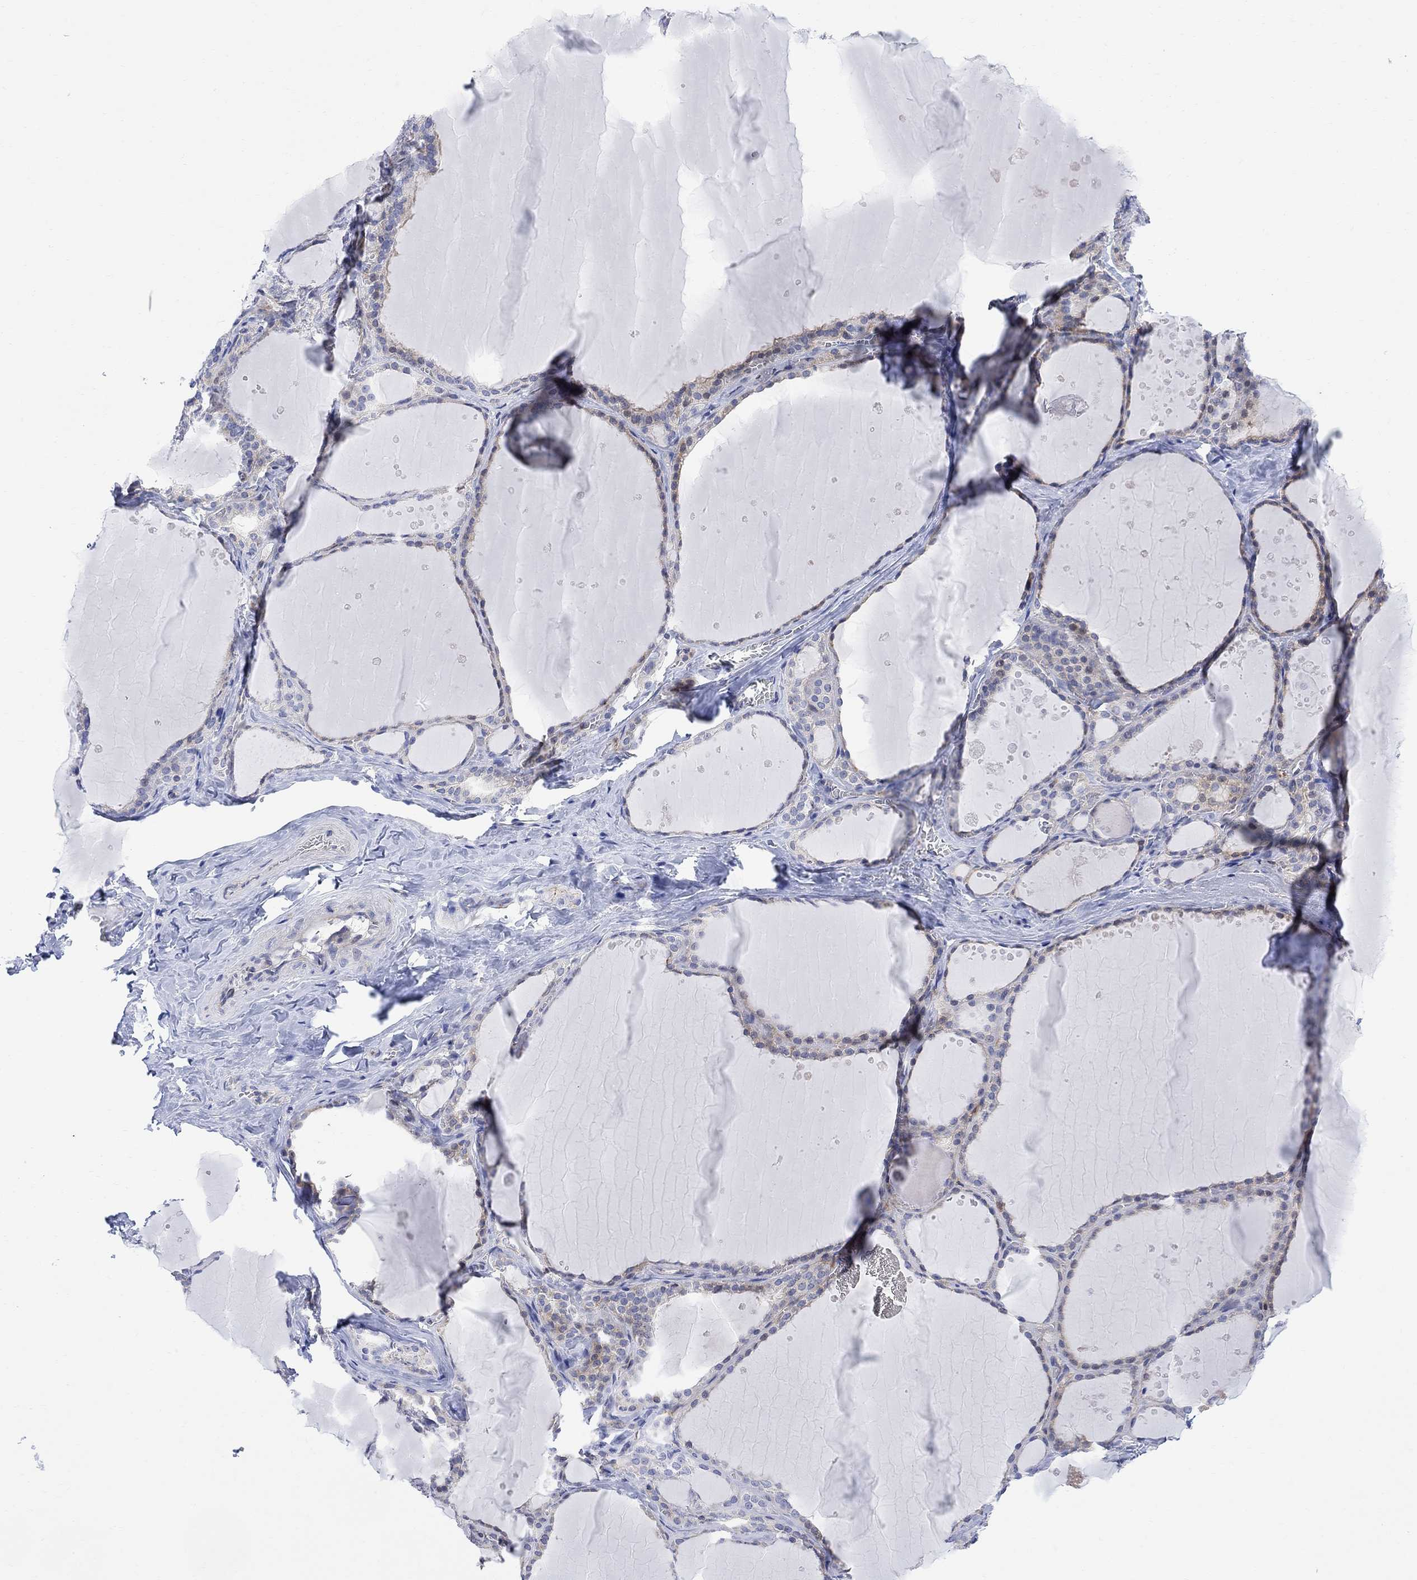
{"staining": {"intensity": "moderate", "quantity": "<25%", "location": "cytoplasmic/membranous"}, "tissue": "thyroid gland", "cell_type": "Glandular cells", "image_type": "normal", "snomed": [{"axis": "morphology", "description": "Normal tissue, NOS"}, {"axis": "topography", "description": "Thyroid gland"}], "caption": "Thyroid gland stained with IHC displays moderate cytoplasmic/membranous positivity in approximately <25% of glandular cells.", "gene": "ARSK", "patient": {"sex": "male", "age": 63}}